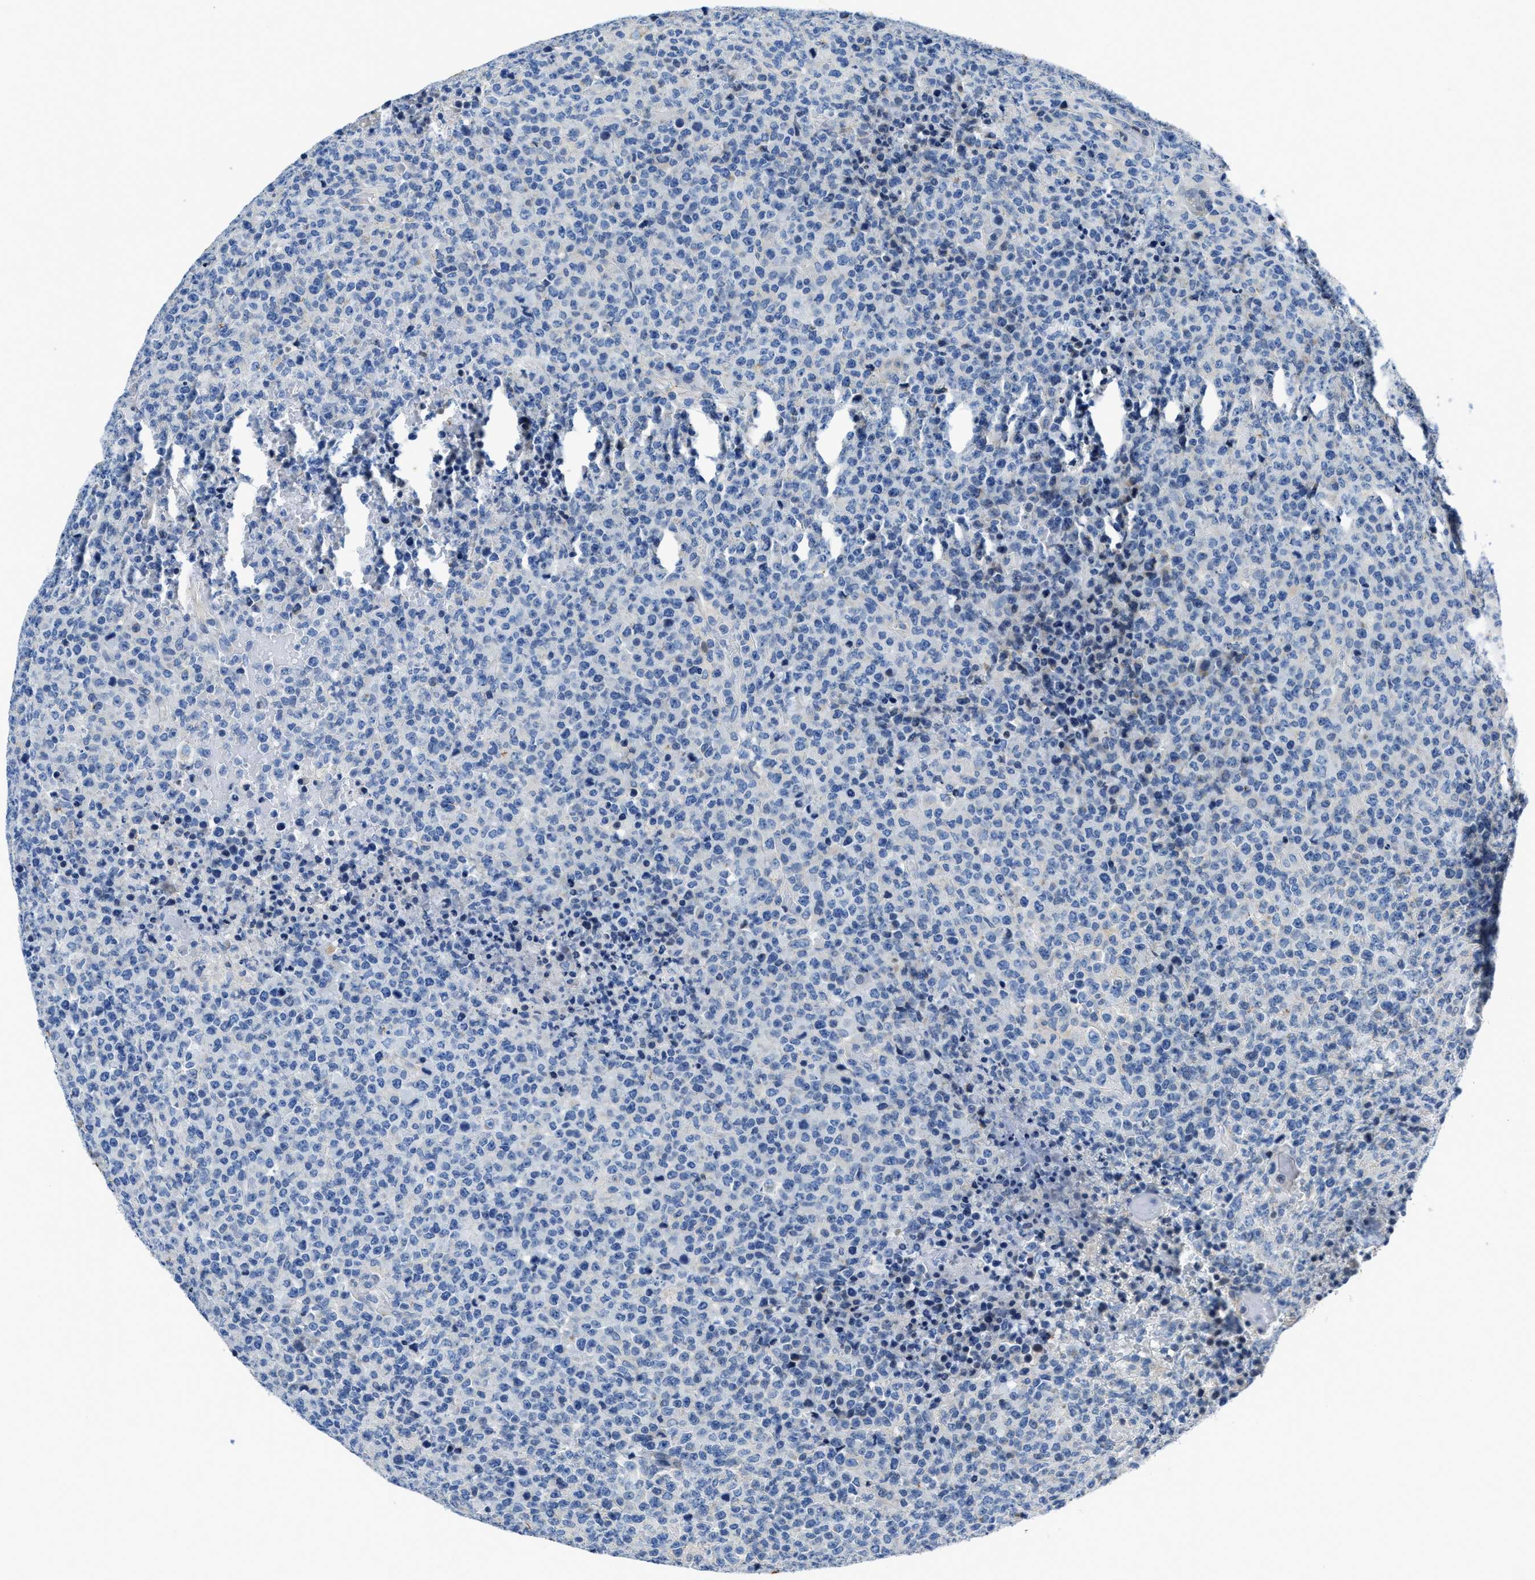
{"staining": {"intensity": "negative", "quantity": "none", "location": "none"}, "tissue": "lymphoma", "cell_type": "Tumor cells", "image_type": "cancer", "snomed": [{"axis": "morphology", "description": "Malignant lymphoma, non-Hodgkin's type, High grade"}, {"axis": "topography", "description": "Lymph node"}], "caption": "The image shows no staining of tumor cells in lymphoma.", "gene": "ASZ1", "patient": {"sex": "male", "age": 13}}